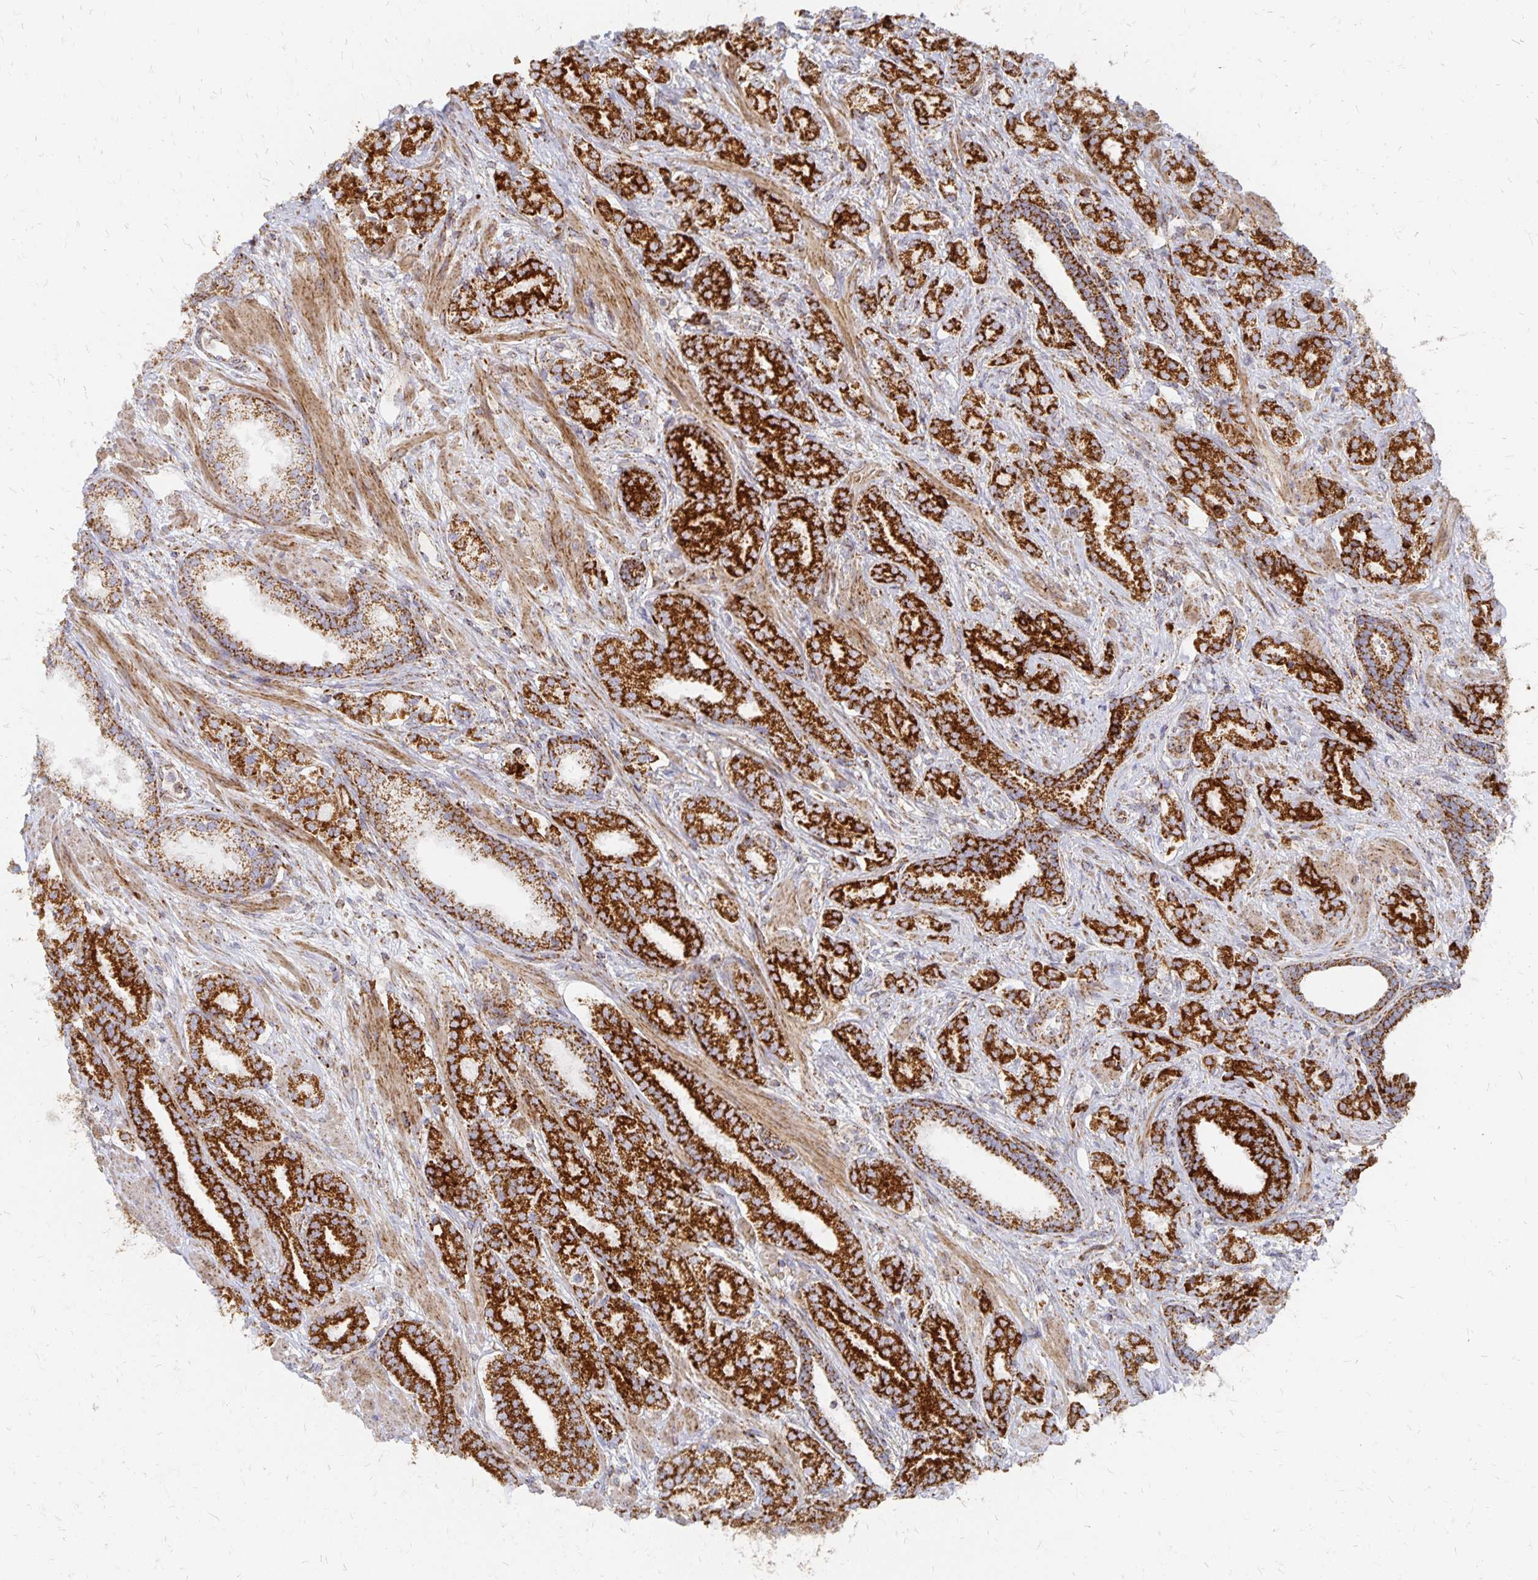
{"staining": {"intensity": "strong", "quantity": ">75%", "location": "cytoplasmic/membranous"}, "tissue": "prostate cancer", "cell_type": "Tumor cells", "image_type": "cancer", "snomed": [{"axis": "morphology", "description": "Adenocarcinoma, High grade"}, {"axis": "topography", "description": "Prostate"}], "caption": "Prostate cancer (adenocarcinoma (high-grade)) stained with immunohistochemistry displays strong cytoplasmic/membranous staining in about >75% of tumor cells. The protein is shown in brown color, while the nuclei are stained blue.", "gene": "STOML2", "patient": {"sex": "male", "age": 60}}